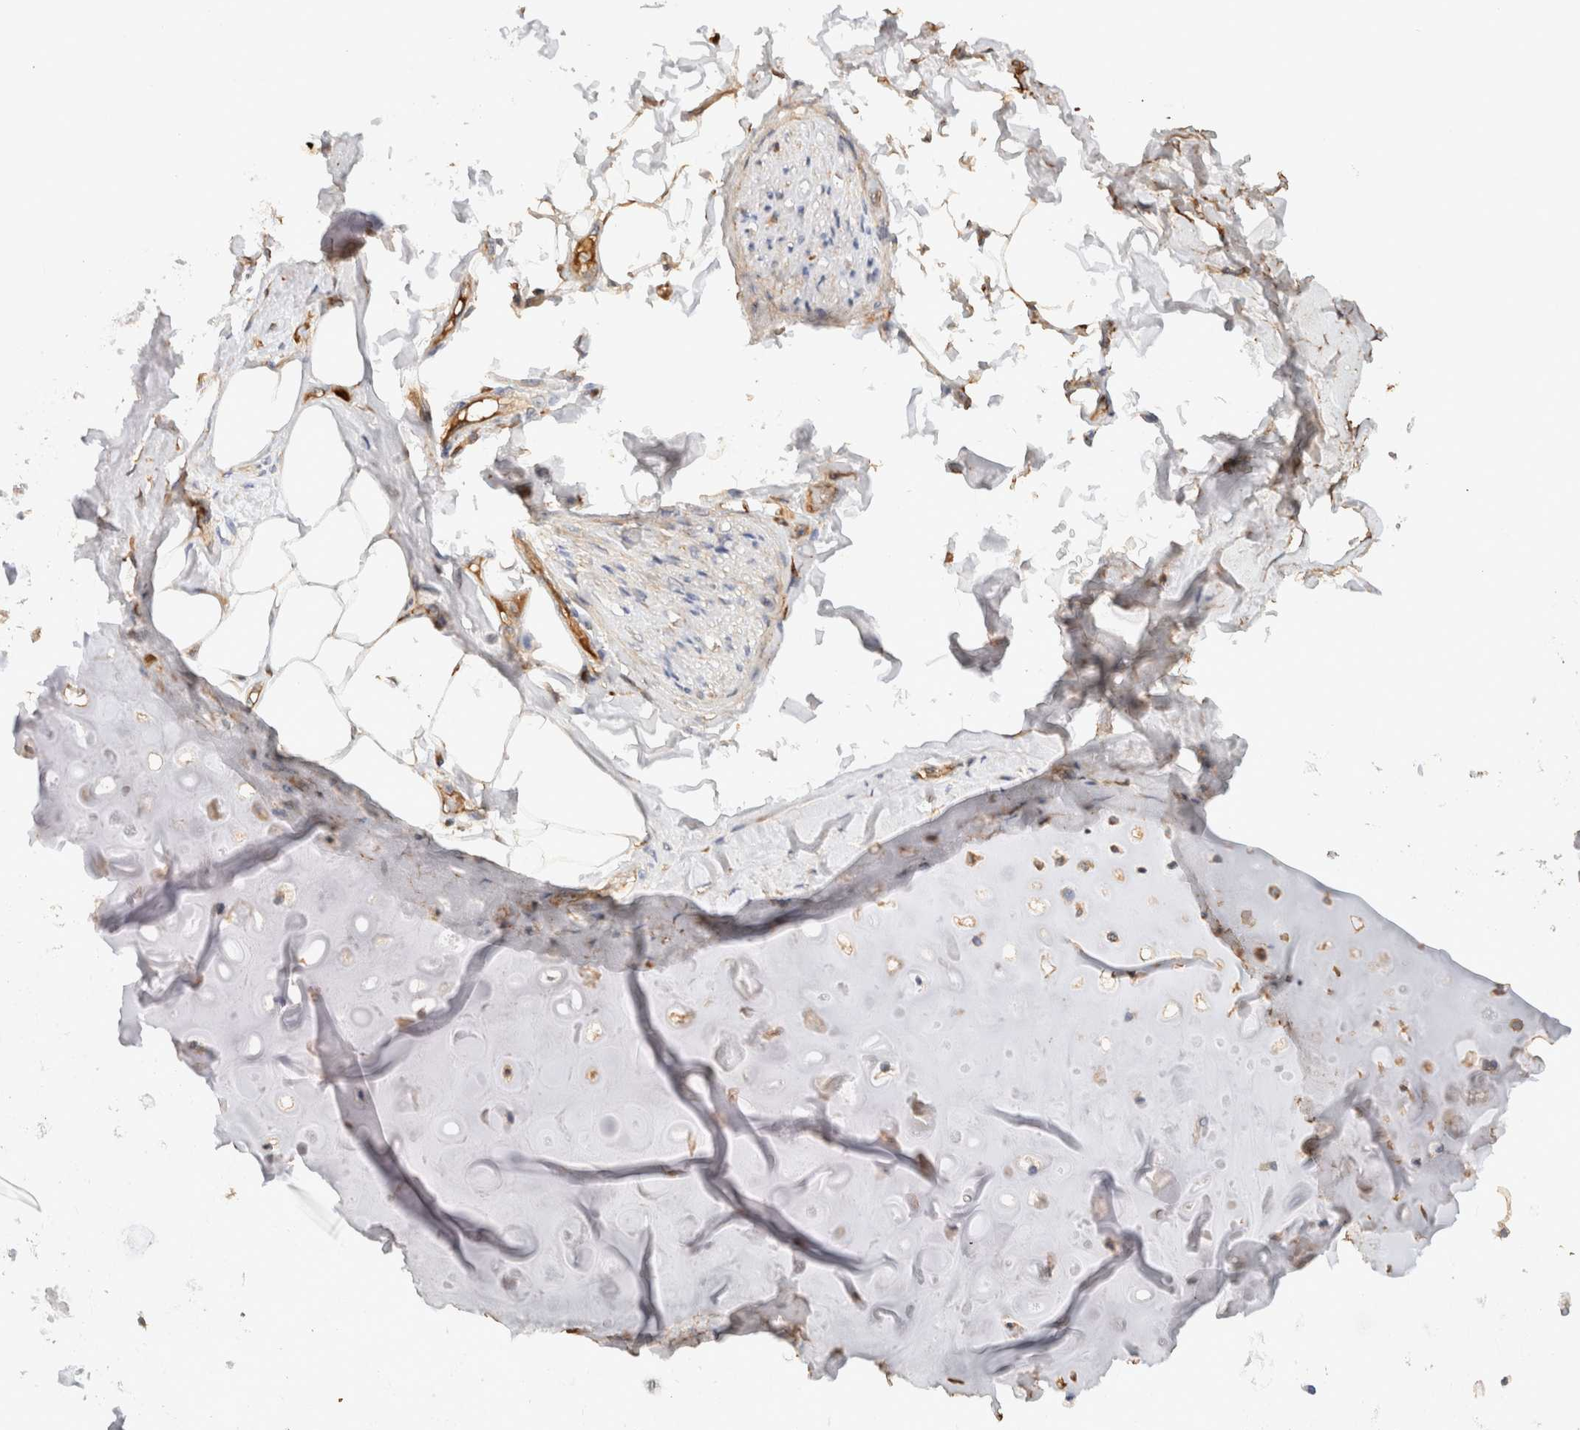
{"staining": {"intensity": "weak", "quantity": "<25%", "location": "cytoplasmic/membranous"}, "tissue": "adipose tissue", "cell_type": "Adipocytes", "image_type": "normal", "snomed": [{"axis": "morphology", "description": "Normal tissue, NOS"}, {"axis": "topography", "description": "Cartilage tissue"}, {"axis": "topography", "description": "Bronchus"}], "caption": "Protein analysis of unremarkable adipose tissue reveals no significant staining in adipocytes. (DAB immunohistochemistry, high magnification).", "gene": "PROS1", "patient": {"sex": "female", "age": 73}}